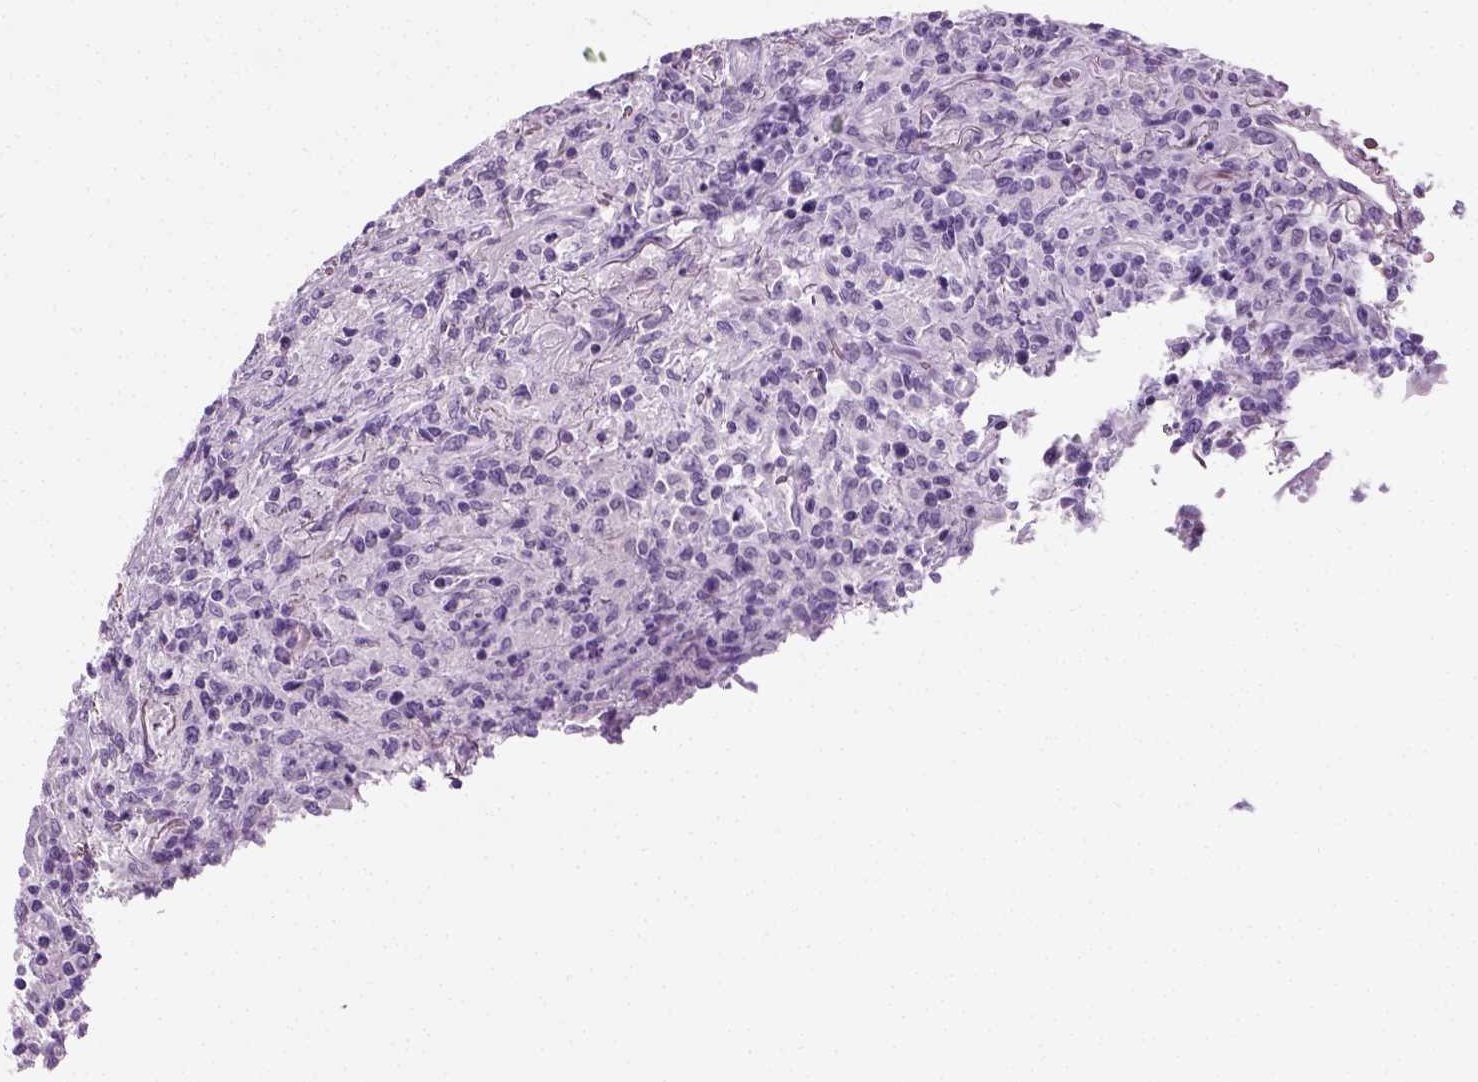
{"staining": {"intensity": "negative", "quantity": "none", "location": "none"}, "tissue": "lymphoma", "cell_type": "Tumor cells", "image_type": "cancer", "snomed": [{"axis": "morphology", "description": "Malignant lymphoma, non-Hodgkin's type, High grade"}, {"axis": "topography", "description": "Lung"}], "caption": "This histopathology image is of malignant lymphoma, non-Hodgkin's type (high-grade) stained with immunohistochemistry (IHC) to label a protein in brown with the nuclei are counter-stained blue. There is no positivity in tumor cells.", "gene": "SPATA31E1", "patient": {"sex": "male", "age": 79}}